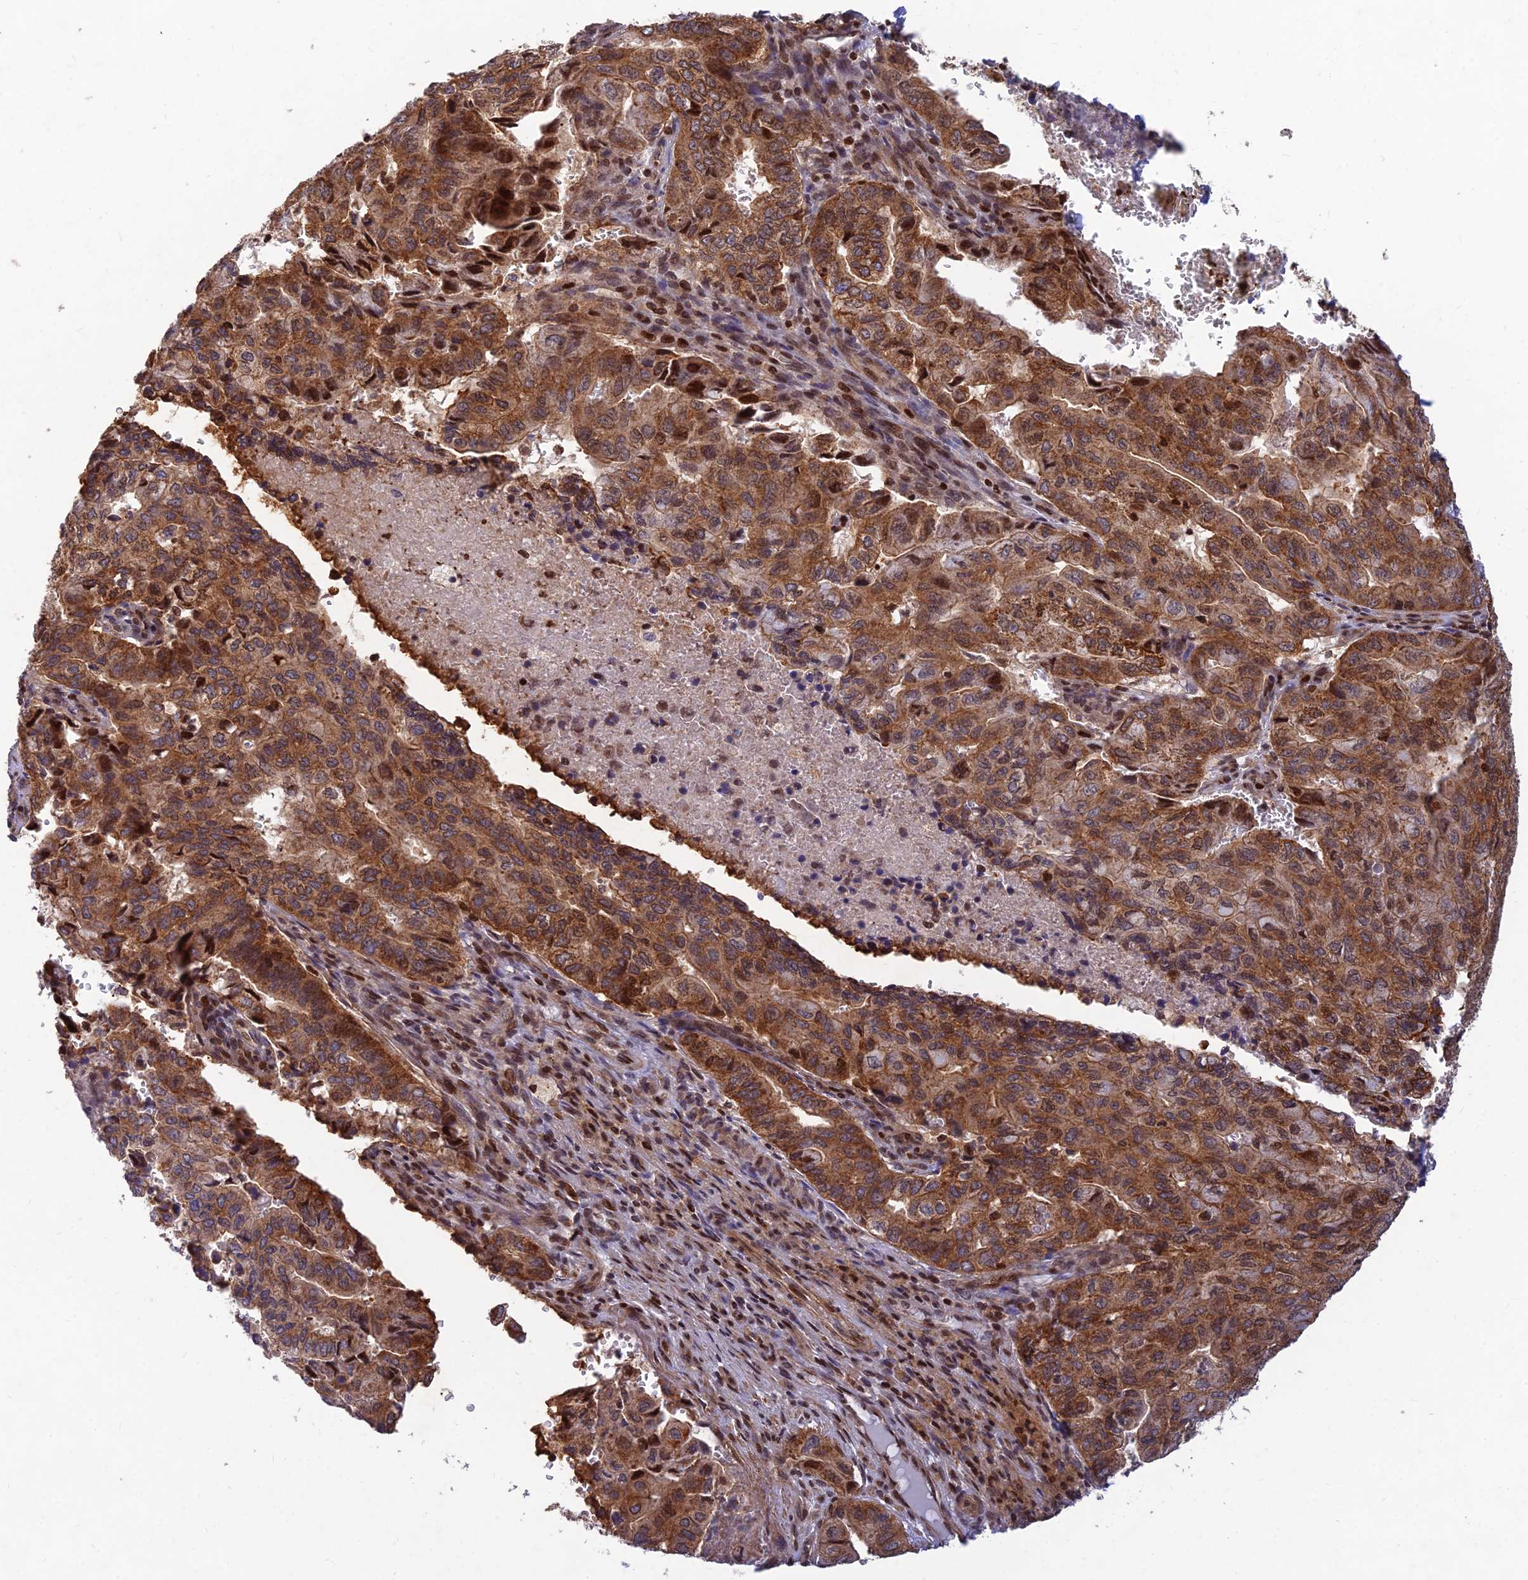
{"staining": {"intensity": "strong", "quantity": ">75%", "location": "cytoplasmic/membranous,nuclear"}, "tissue": "pancreatic cancer", "cell_type": "Tumor cells", "image_type": "cancer", "snomed": [{"axis": "morphology", "description": "Adenocarcinoma, NOS"}, {"axis": "topography", "description": "Pancreas"}], "caption": "The image shows immunohistochemical staining of adenocarcinoma (pancreatic). There is strong cytoplasmic/membranous and nuclear positivity is identified in approximately >75% of tumor cells.", "gene": "RELCH", "patient": {"sex": "male", "age": 51}}